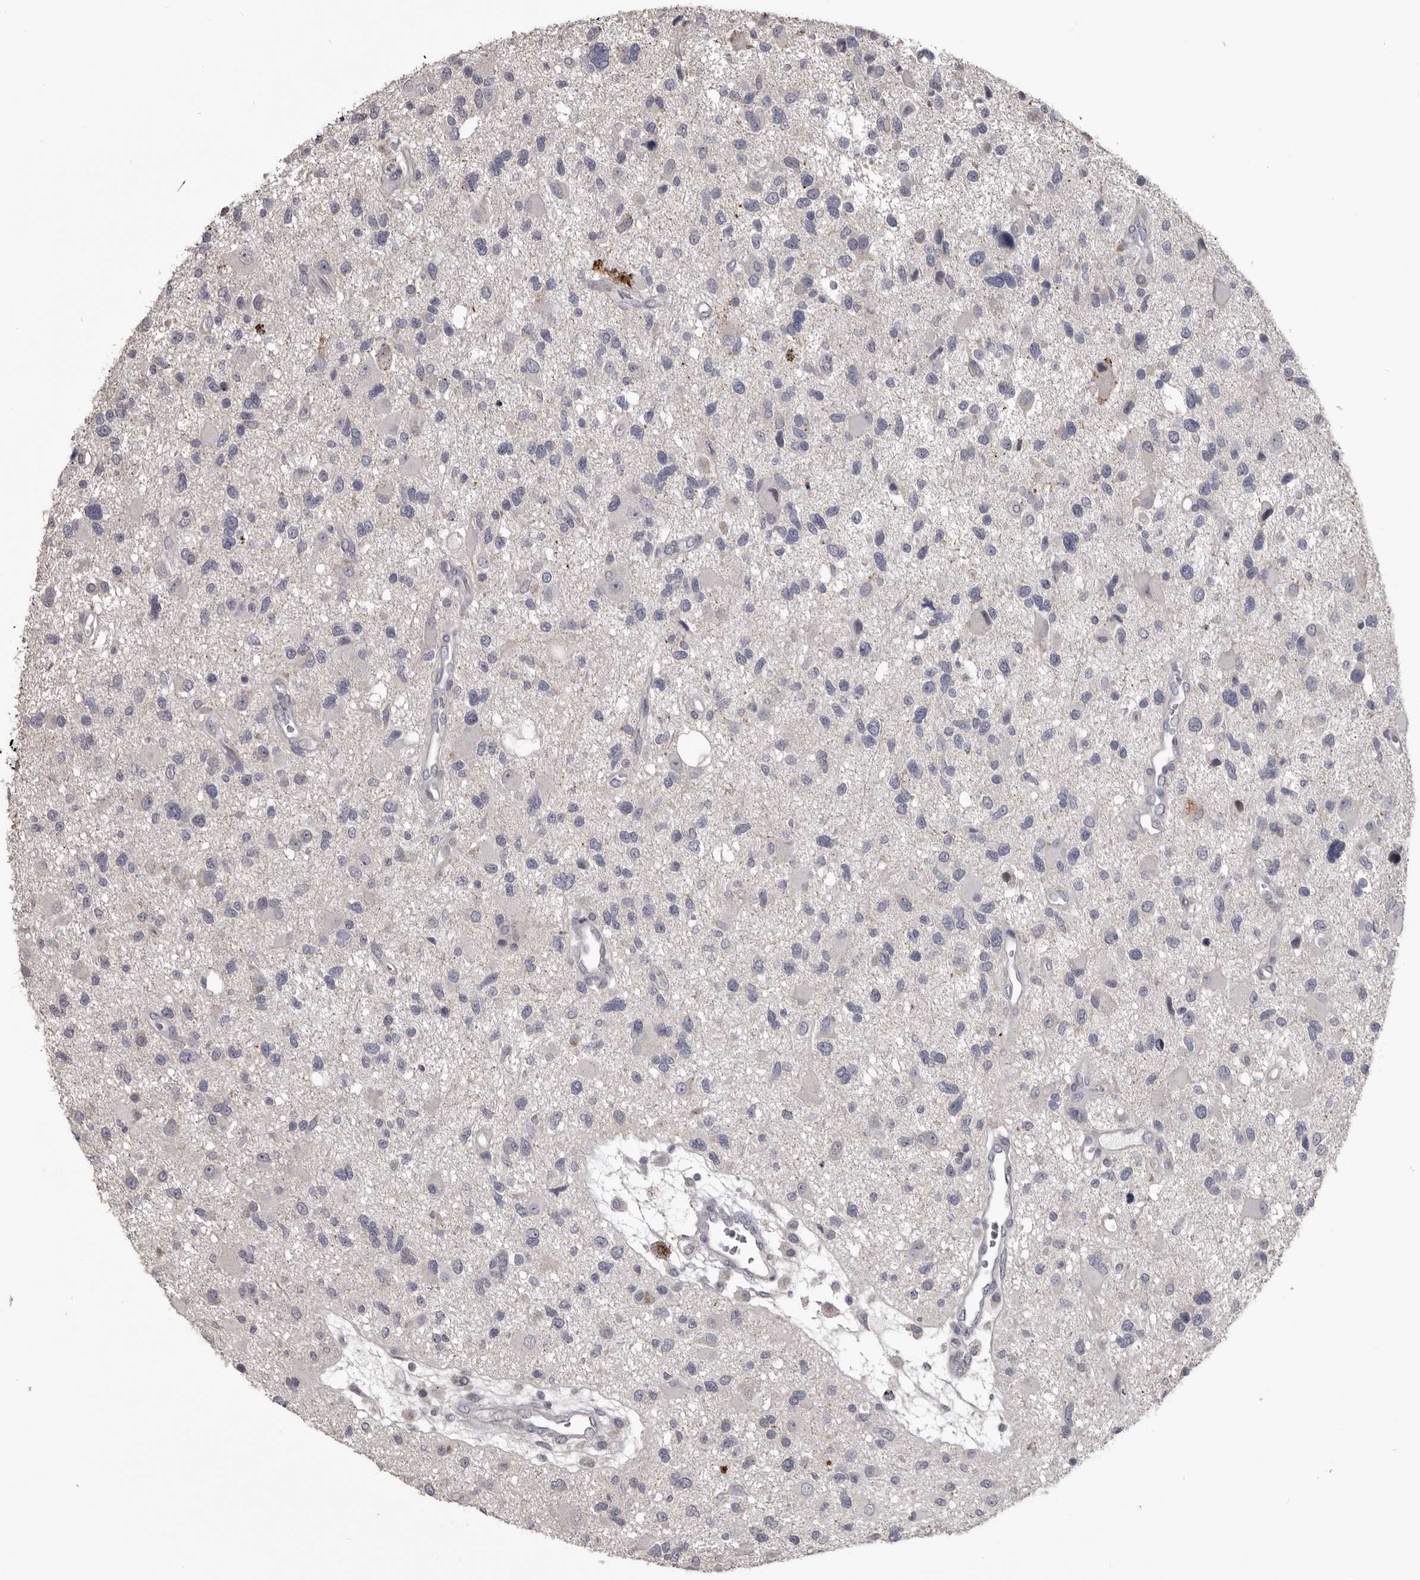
{"staining": {"intensity": "negative", "quantity": "none", "location": "none"}, "tissue": "glioma", "cell_type": "Tumor cells", "image_type": "cancer", "snomed": [{"axis": "morphology", "description": "Glioma, malignant, High grade"}, {"axis": "topography", "description": "Brain"}], "caption": "Immunohistochemical staining of glioma reveals no significant staining in tumor cells.", "gene": "LPAR6", "patient": {"sex": "male", "age": 33}}